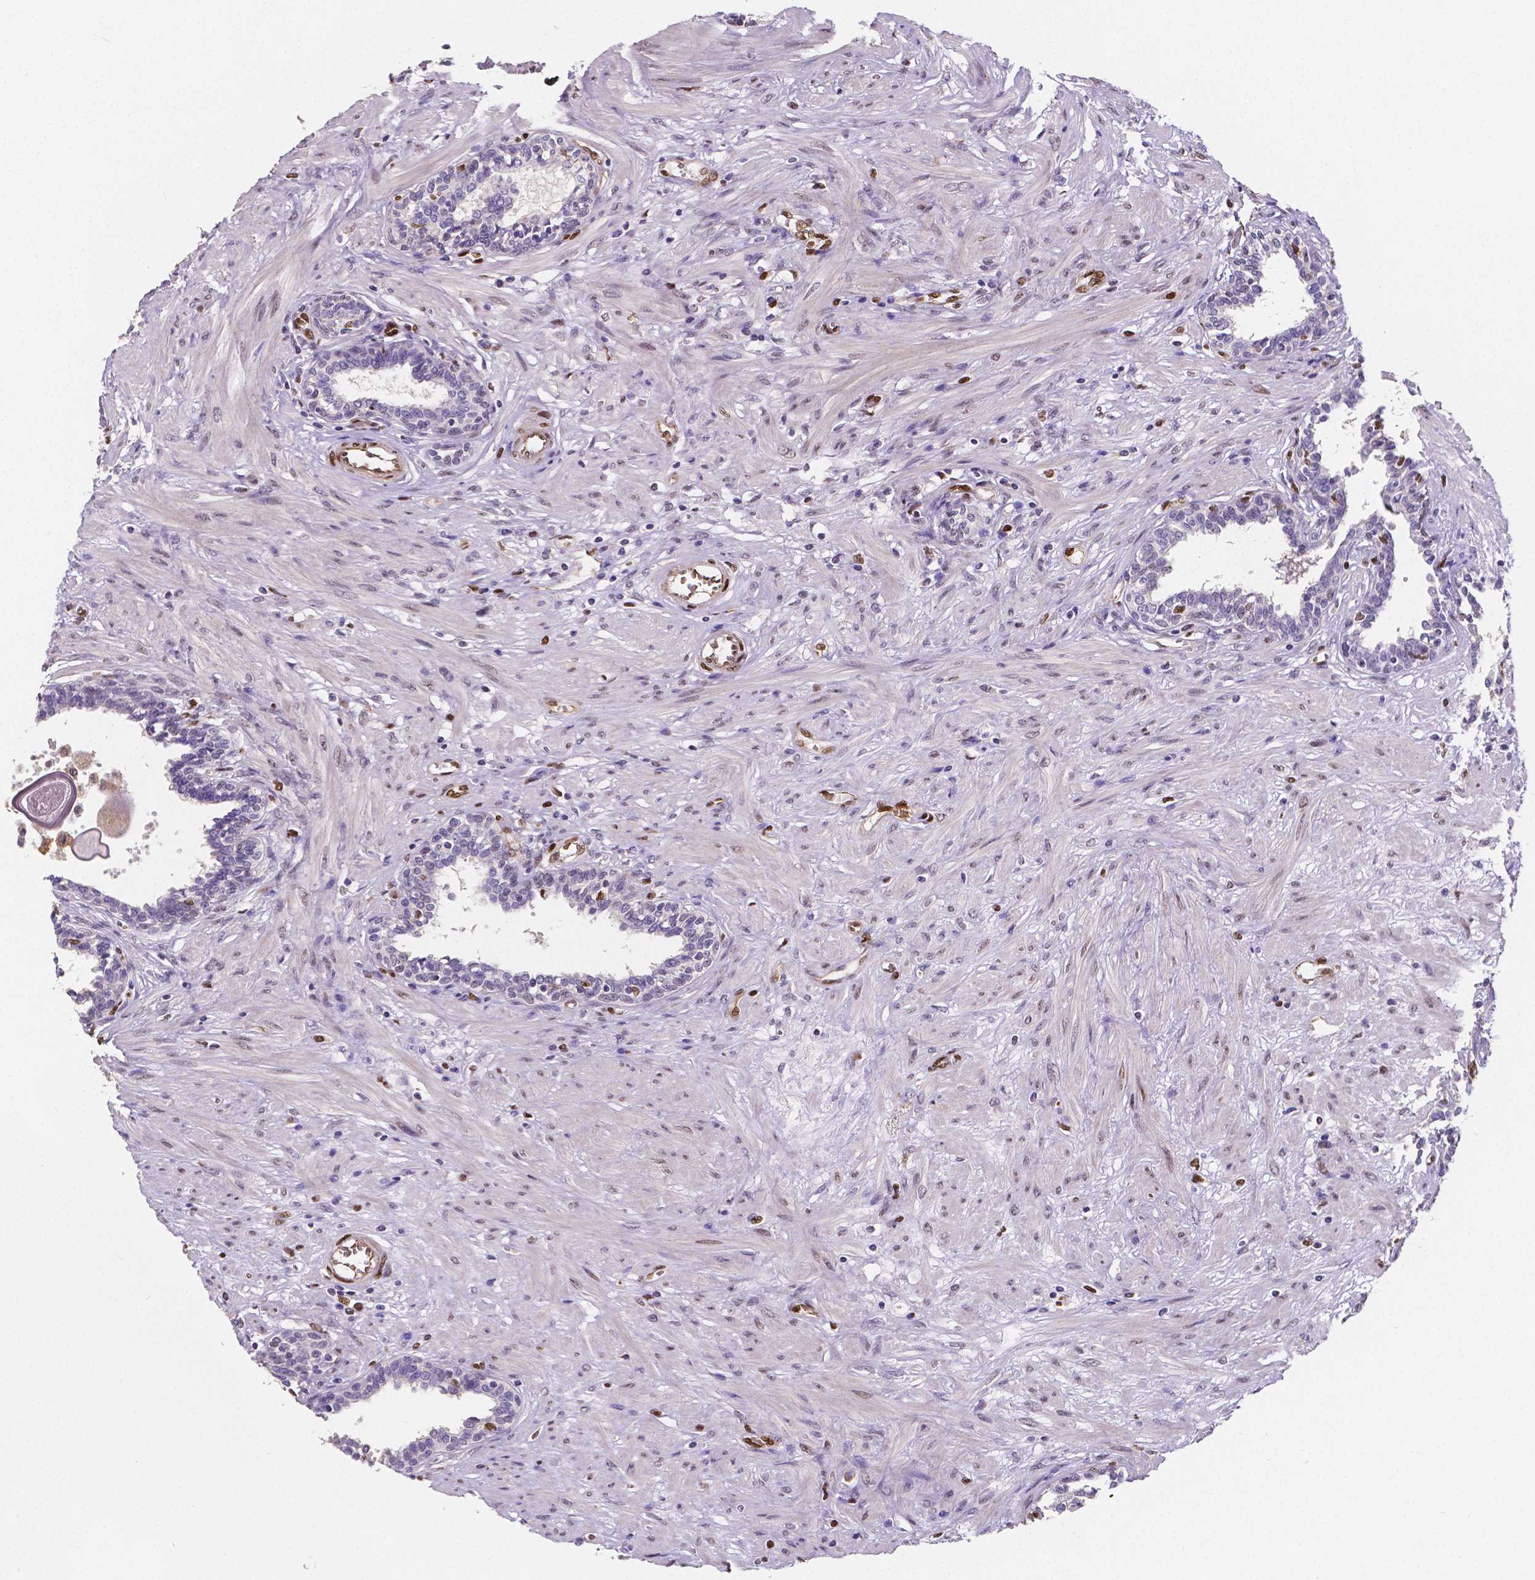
{"staining": {"intensity": "negative", "quantity": "none", "location": "none"}, "tissue": "prostate", "cell_type": "Glandular cells", "image_type": "normal", "snomed": [{"axis": "morphology", "description": "Normal tissue, NOS"}, {"axis": "topography", "description": "Prostate"}], "caption": "DAB (3,3'-diaminobenzidine) immunohistochemical staining of unremarkable prostate exhibits no significant staining in glandular cells.", "gene": "MEF2C", "patient": {"sex": "male", "age": 55}}